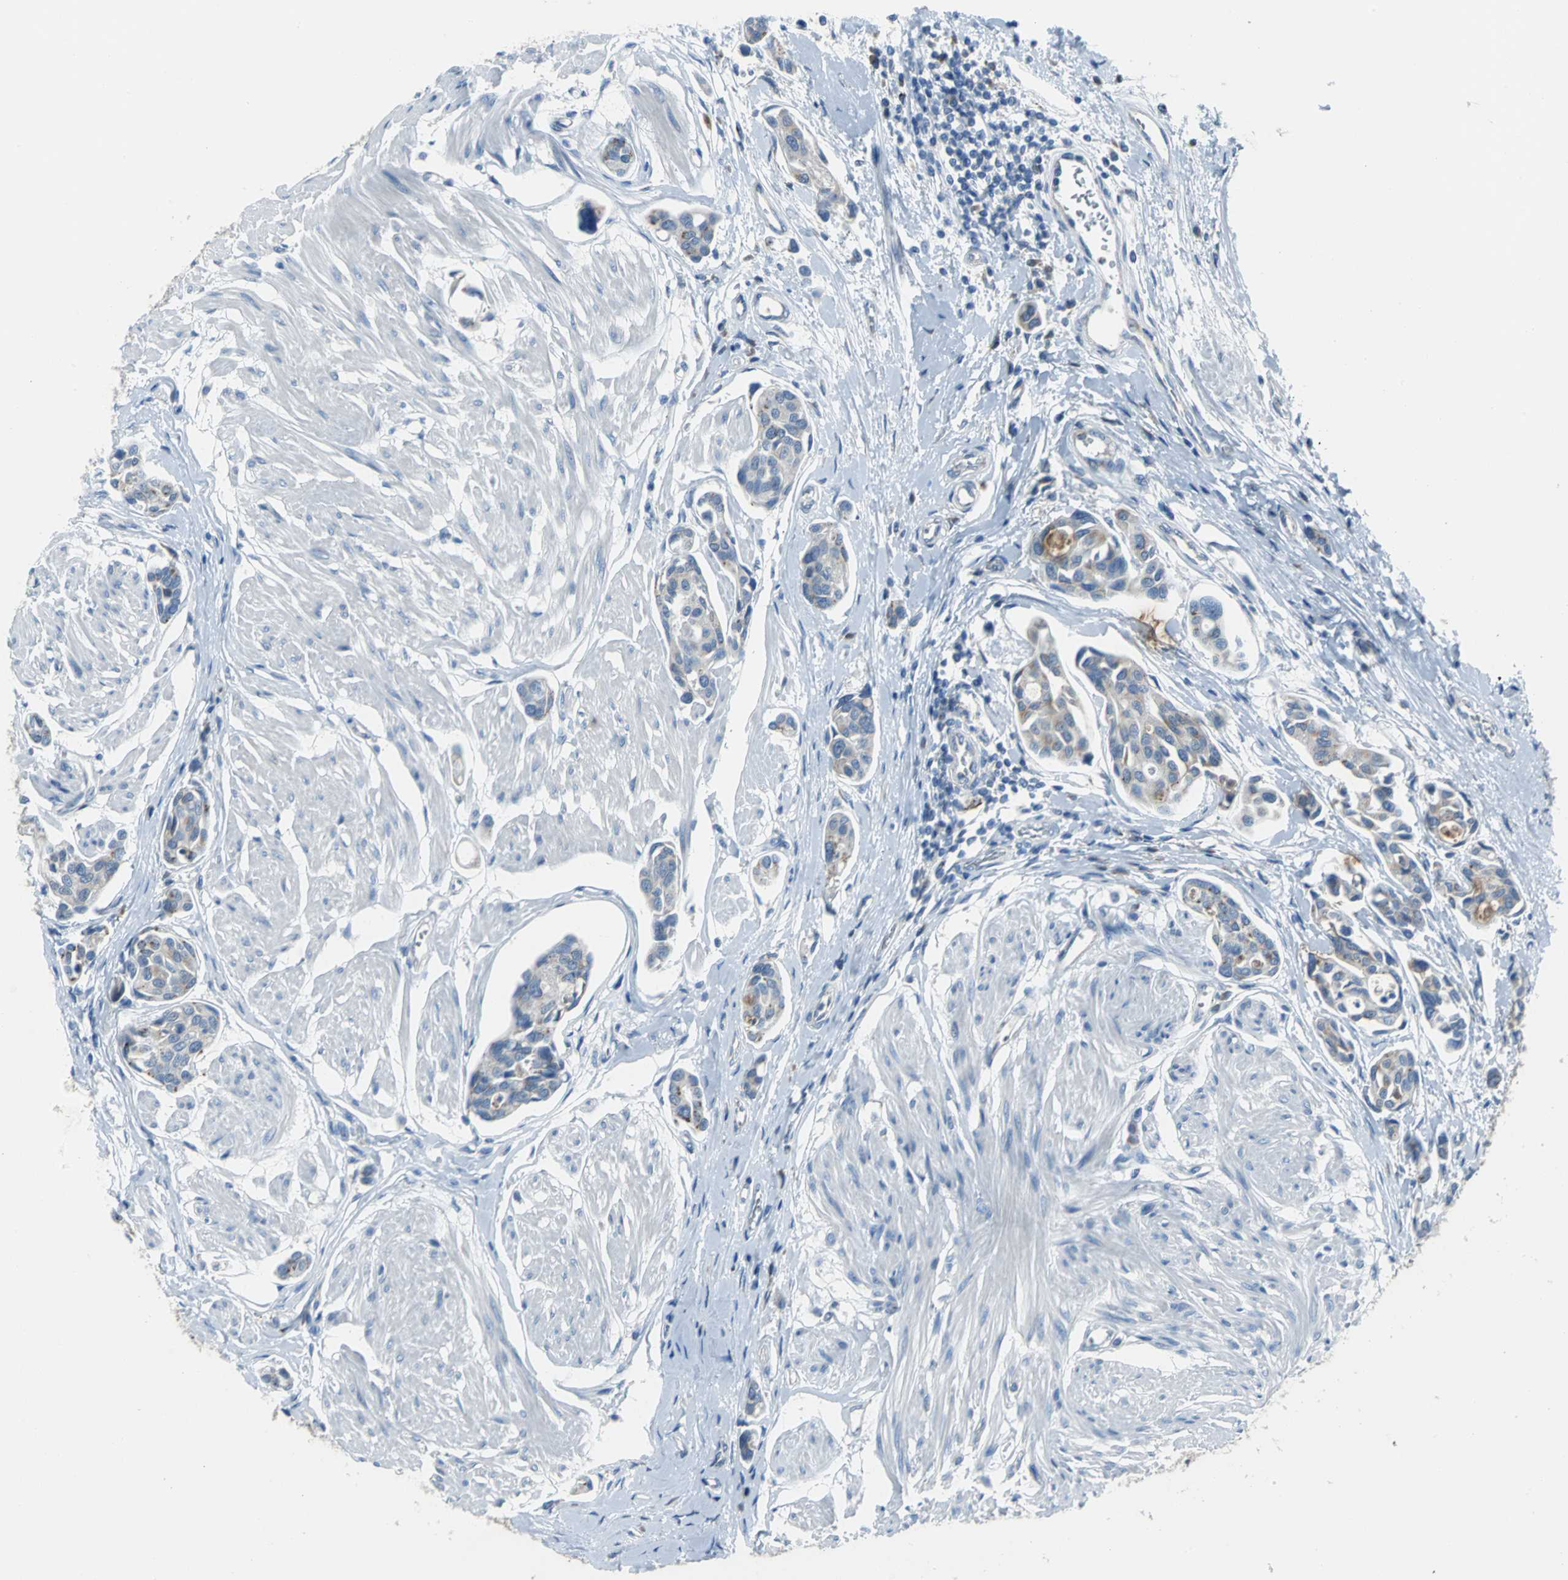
{"staining": {"intensity": "weak", "quantity": "<25%", "location": "cytoplasmic/membranous"}, "tissue": "urothelial cancer", "cell_type": "Tumor cells", "image_type": "cancer", "snomed": [{"axis": "morphology", "description": "Urothelial carcinoma, High grade"}, {"axis": "topography", "description": "Urinary bladder"}], "caption": "Photomicrograph shows no significant protein positivity in tumor cells of urothelial cancer. (Stains: DAB (3,3'-diaminobenzidine) immunohistochemistry with hematoxylin counter stain, Microscopy: brightfield microscopy at high magnification).", "gene": "EIF5A", "patient": {"sex": "male", "age": 78}}